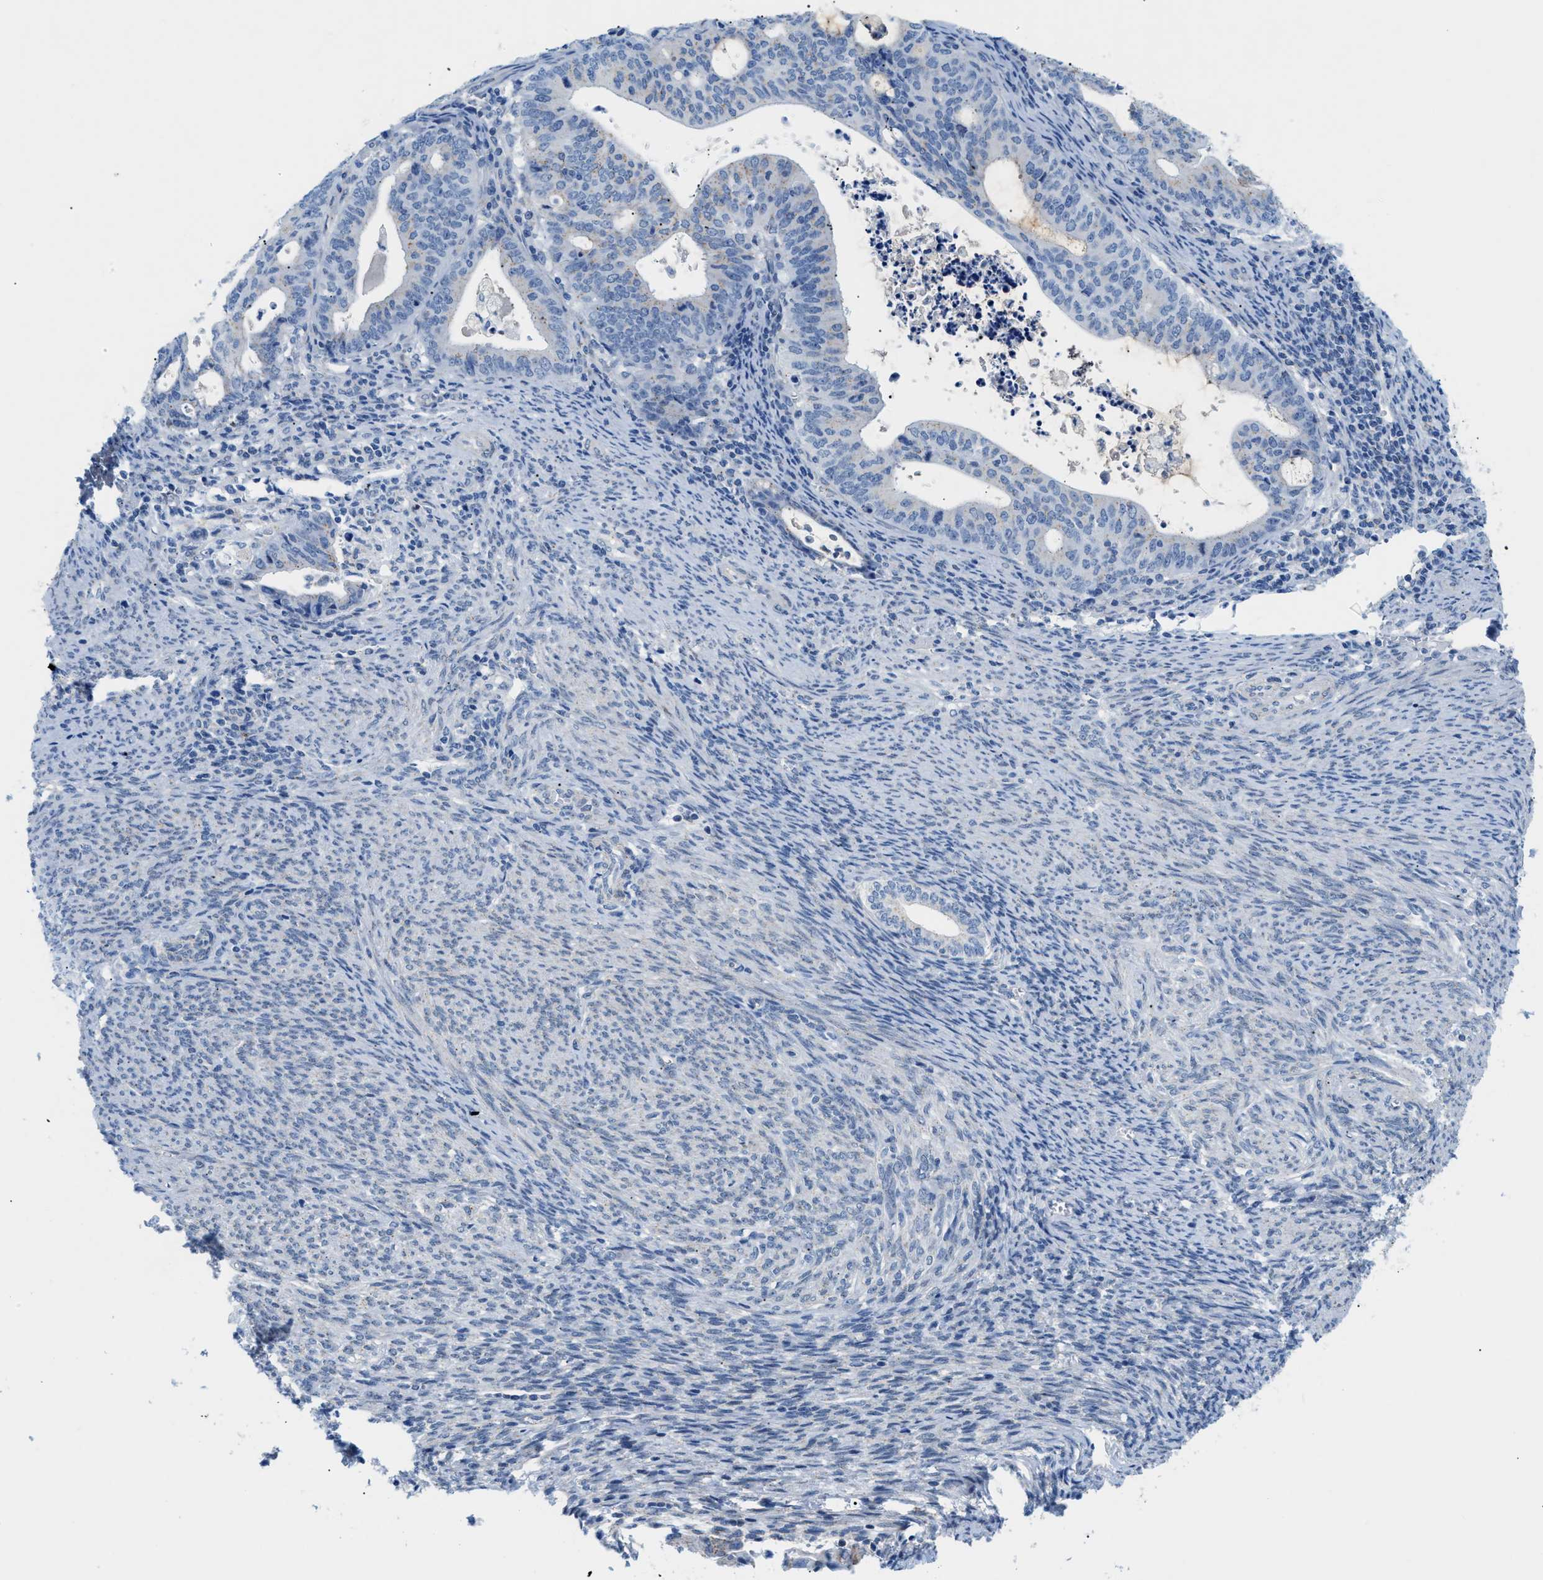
{"staining": {"intensity": "negative", "quantity": "none", "location": "none"}, "tissue": "endometrial cancer", "cell_type": "Tumor cells", "image_type": "cancer", "snomed": [{"axis": "morphology", "description": "Adenocarcinoma, NOS"}, {"axis": "topography", "description": "Uterus"}], "caption": "Immunohistochemistry (IHC) image of neoplastic tissue: endometrial cancer (adenocarcinoma) stained with DAB (3,3'-diaminobenzidine) reveals no significant protein expression in tumor cells. Brightfield microscopy of immunohistochemistry (IHC) stained with DAB (brown) and hematoxylin (blue), captured at high magnification.", "gene": "FDCSP", "patient": {"sex": "female", "age": 83}}